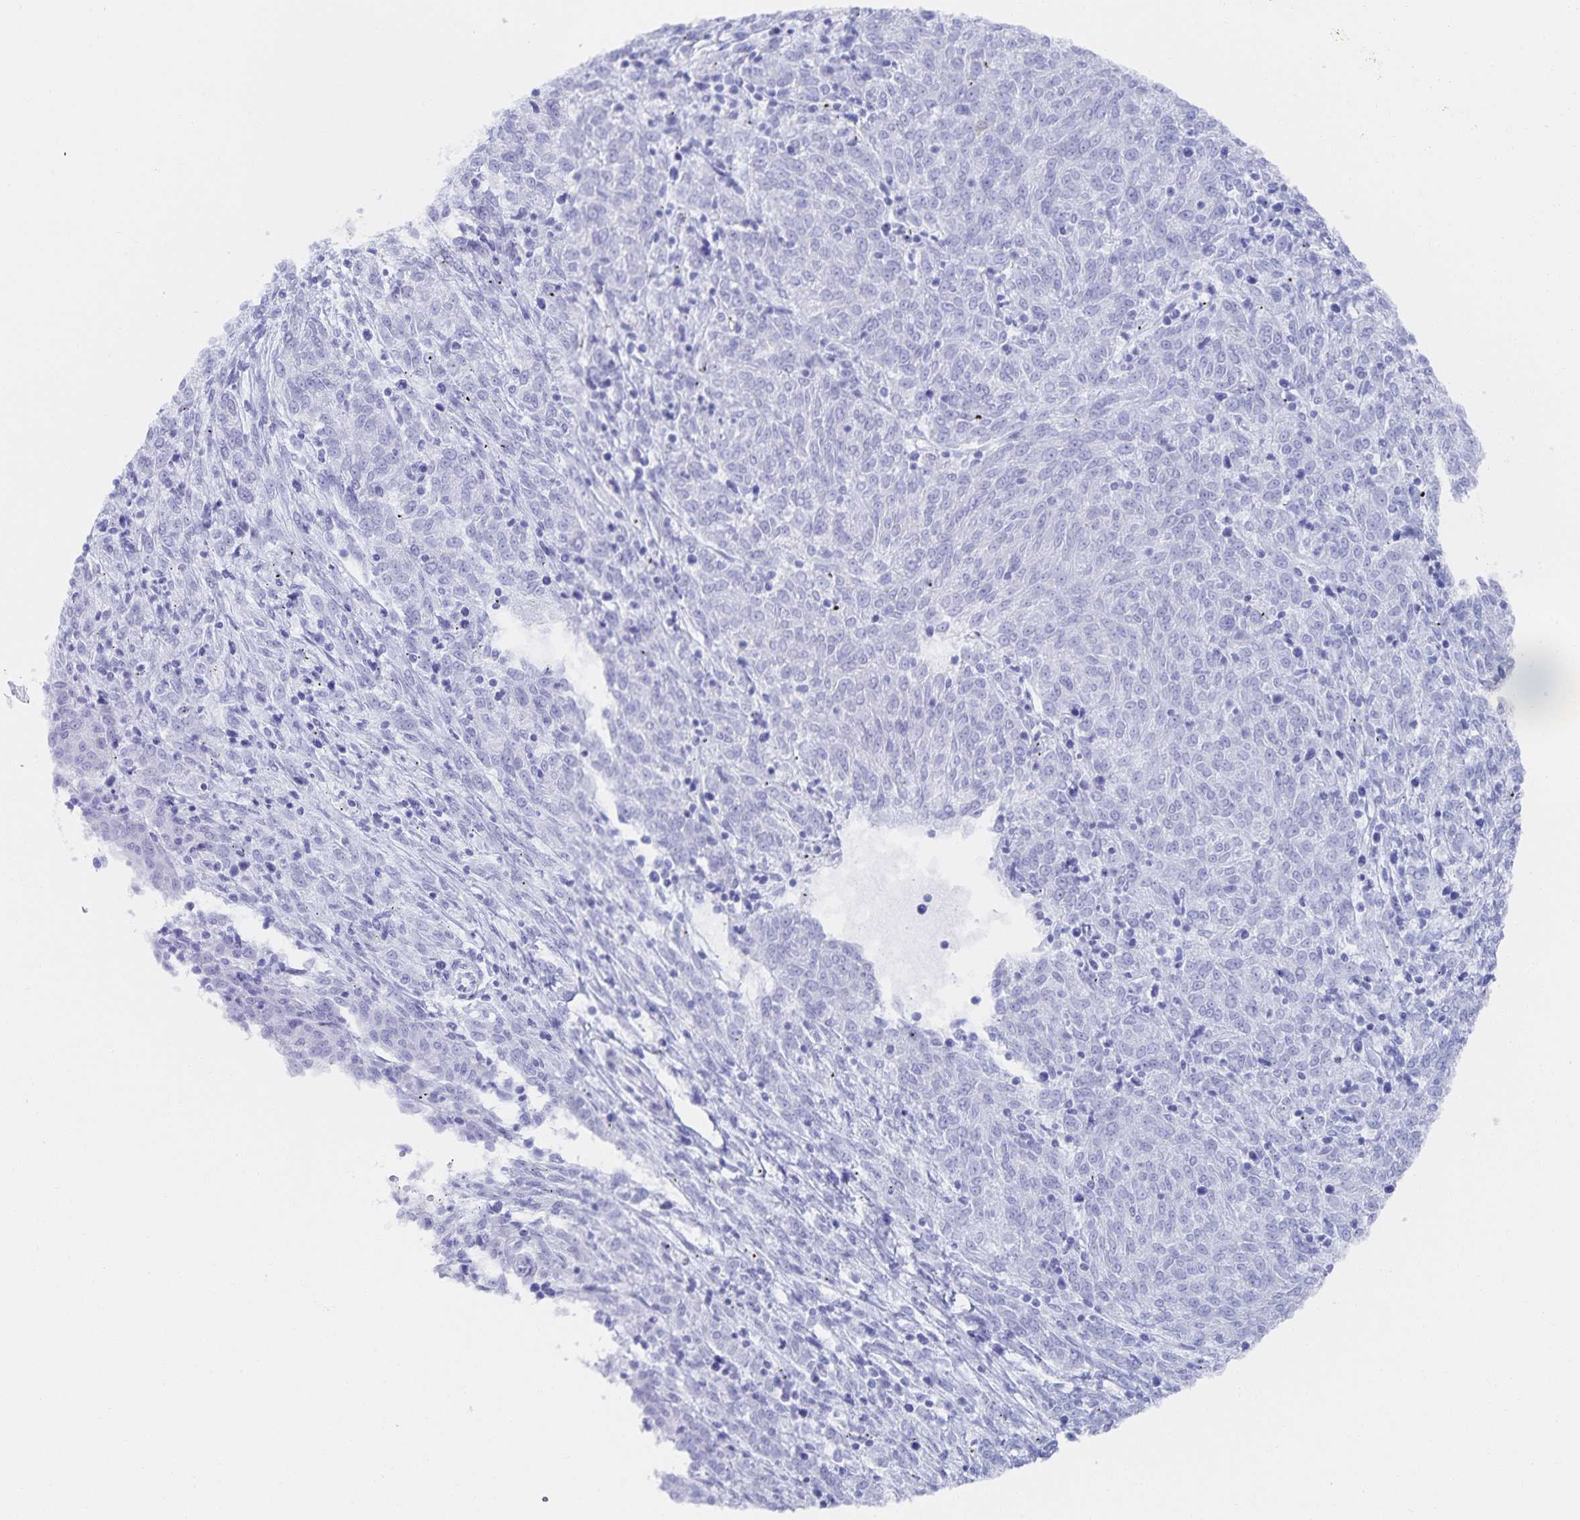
{"staining": {"intensity": "negative", "quantity": "none", "location": "none"}, "tissue": "melanoma", "cell_type": "Tumor cells", "image_type": "cancer", "snomed": [{"axis": "morphology", "description": "Malignant melanoma, NOS"}, {"axis": "topography", "description": "Skin"}], "caption": "High magnification brightfield microscopy of melanoma stained with DAB (brown) and counterstained with hematoxylin (blue): tumor cells show no significant positivity.", "gene": "SNTN", "patient": {"sex": "female", "age": 72}}